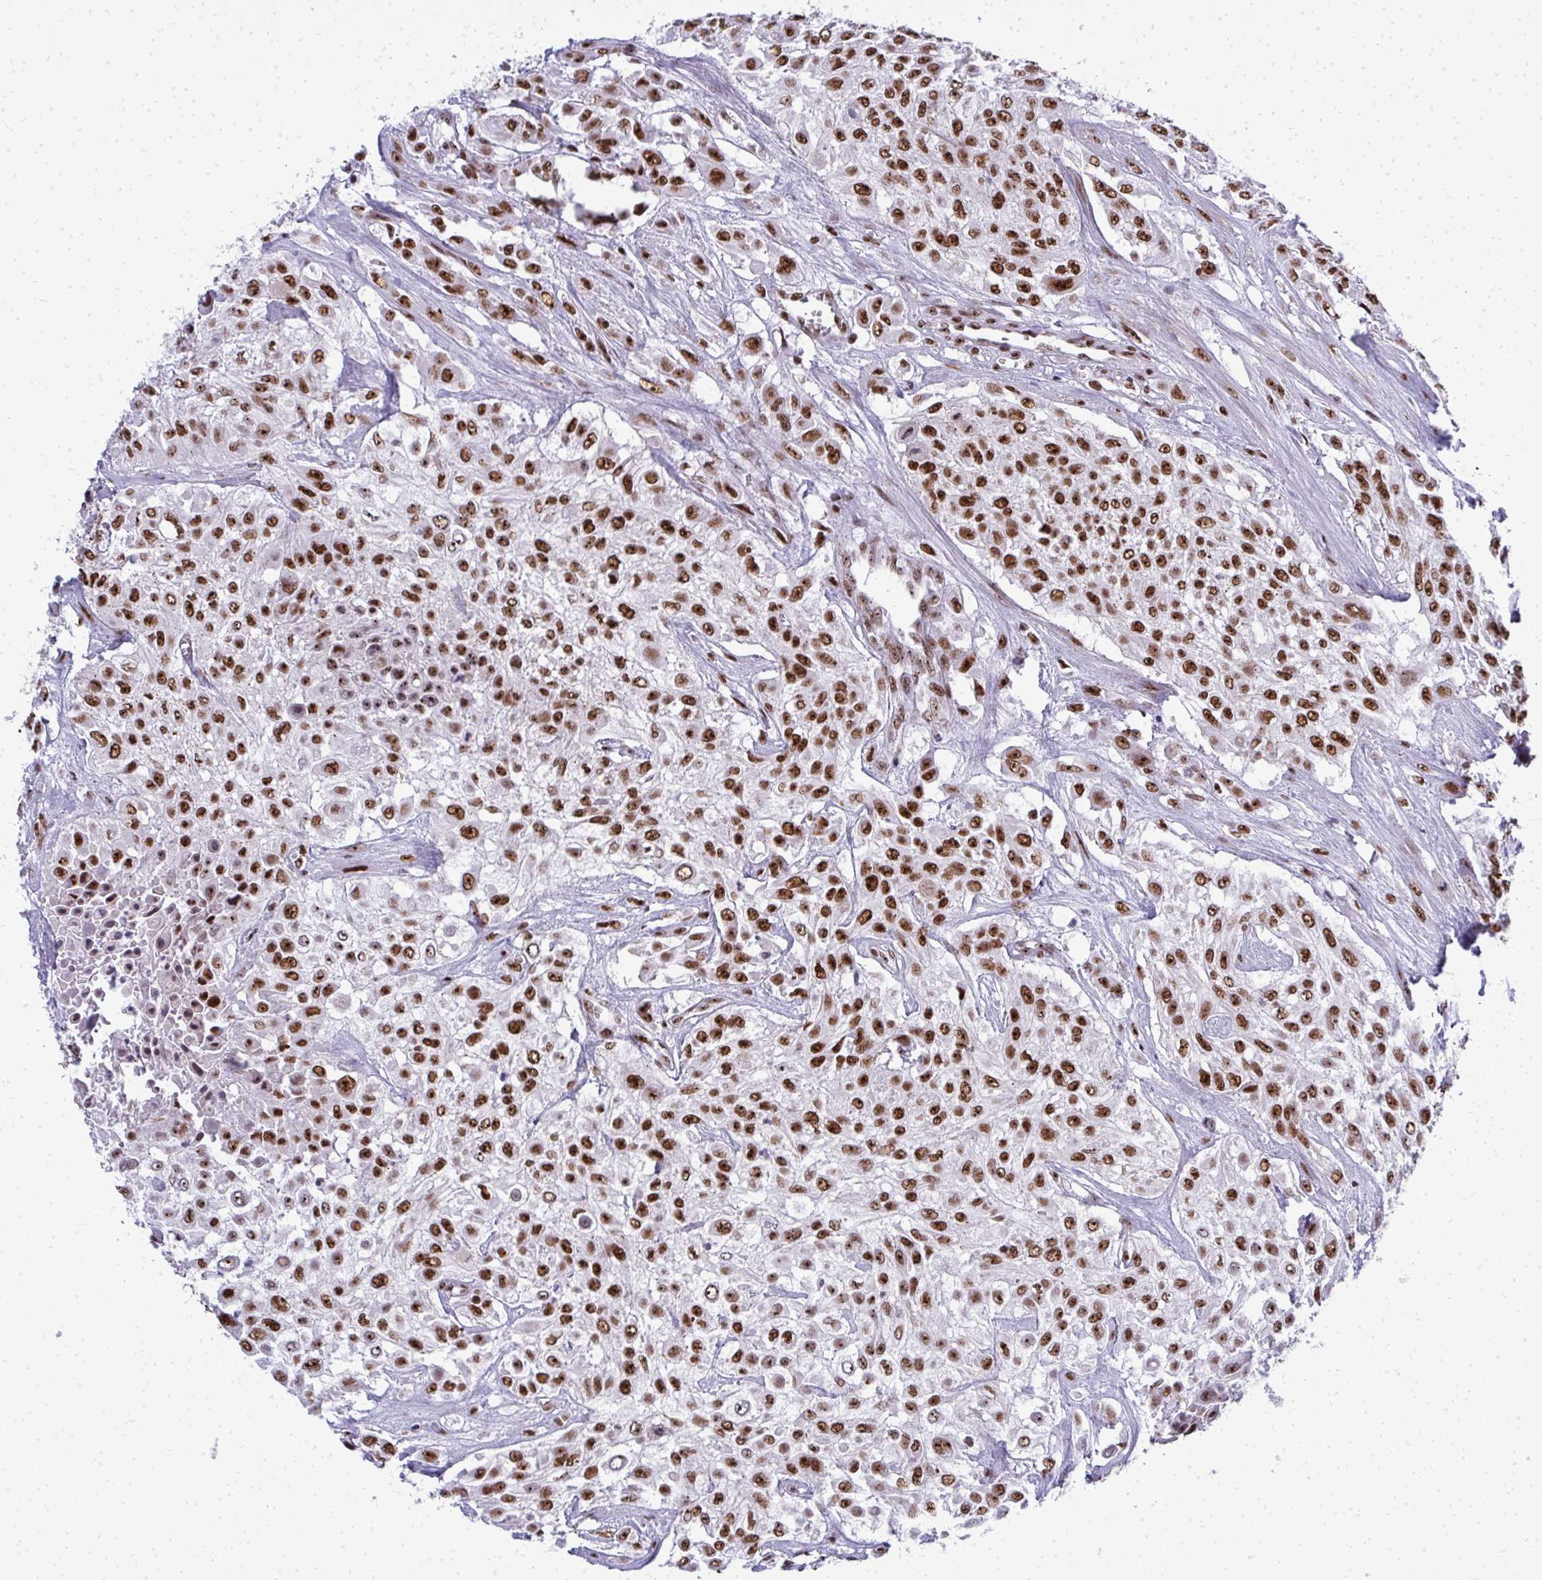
{"staining": {"intensity": "strong", "quantity": ">75%", "location": "nuclear"}, "tissue": "urothelial cancer", "cell_type": "Tumor cells", "image_type": "cancer", "snomed": [{"axis": "morphology", "description": "Urothelial carcinoma, High grade"}, {"axis": "topography", "description": "Urinary bladder"}], "caption": "Immunohistochemical staining of urothelial cancer reveals high levels of strong nuclear protein positivity in about >75% of tumor cells. Ihc stains the protein of interest in brown and the nuclei are stained blue.", "gene": "SIRT7", "patient": {"sex": "male", "age": 57}}